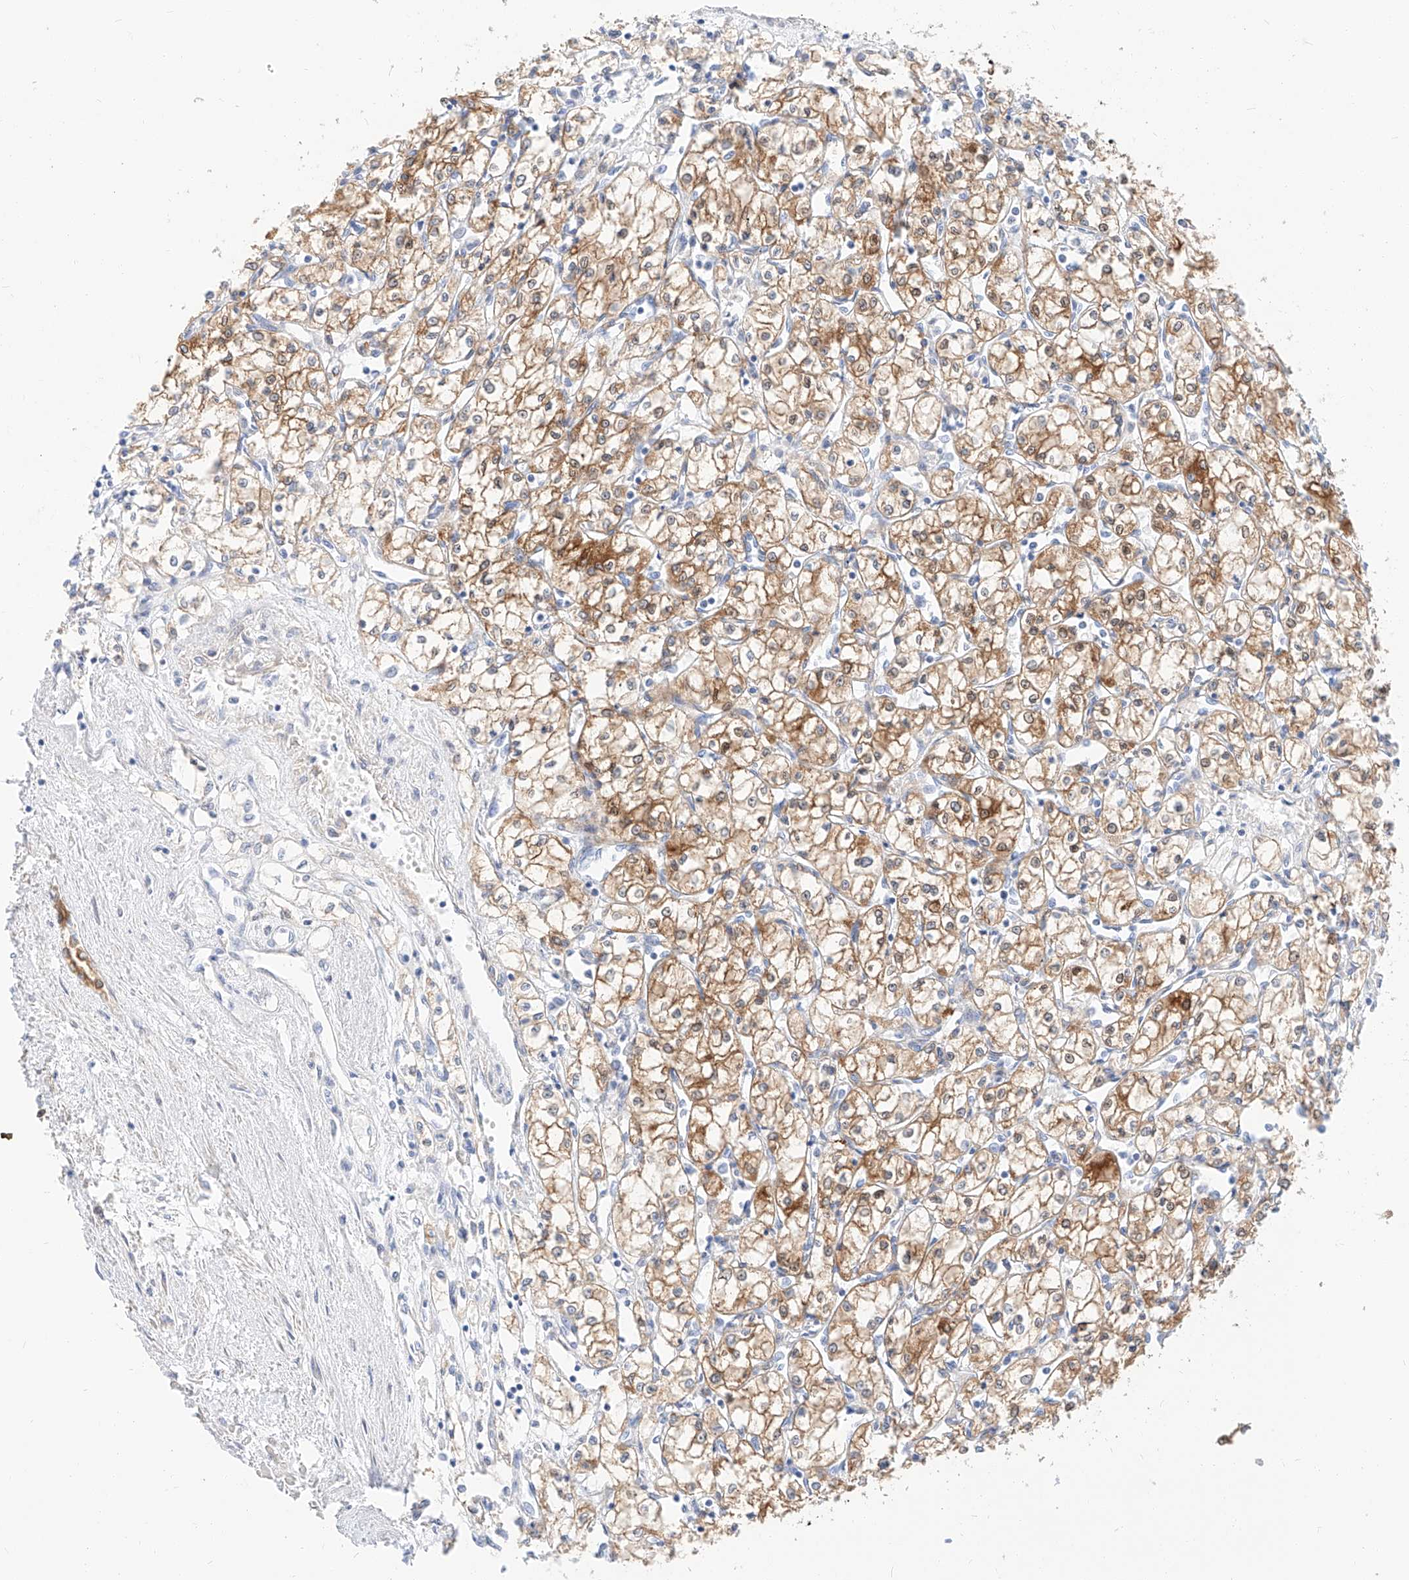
{"staining": {"intensity": "moderate", "quantity": ">75%", "location": "cytoplasmic/membranous"}, "tissue": "renal cancer", "cell_type": "Tumor cells", "image_type": "cancer", "snomed": [{"axis": "morphology", "description": "Adenocarcinoma, NOS"}, {"axis": "topography", "description": "Kidney"}], "caption": "Protein expression analysis of renal cancer (adenocarcinoma) reveals moderate cytoplasmic/membranous staining in approximately >75% of tumor cells.", "gene": "MAP7", "patient": {"sex": "male", "age": 59}}